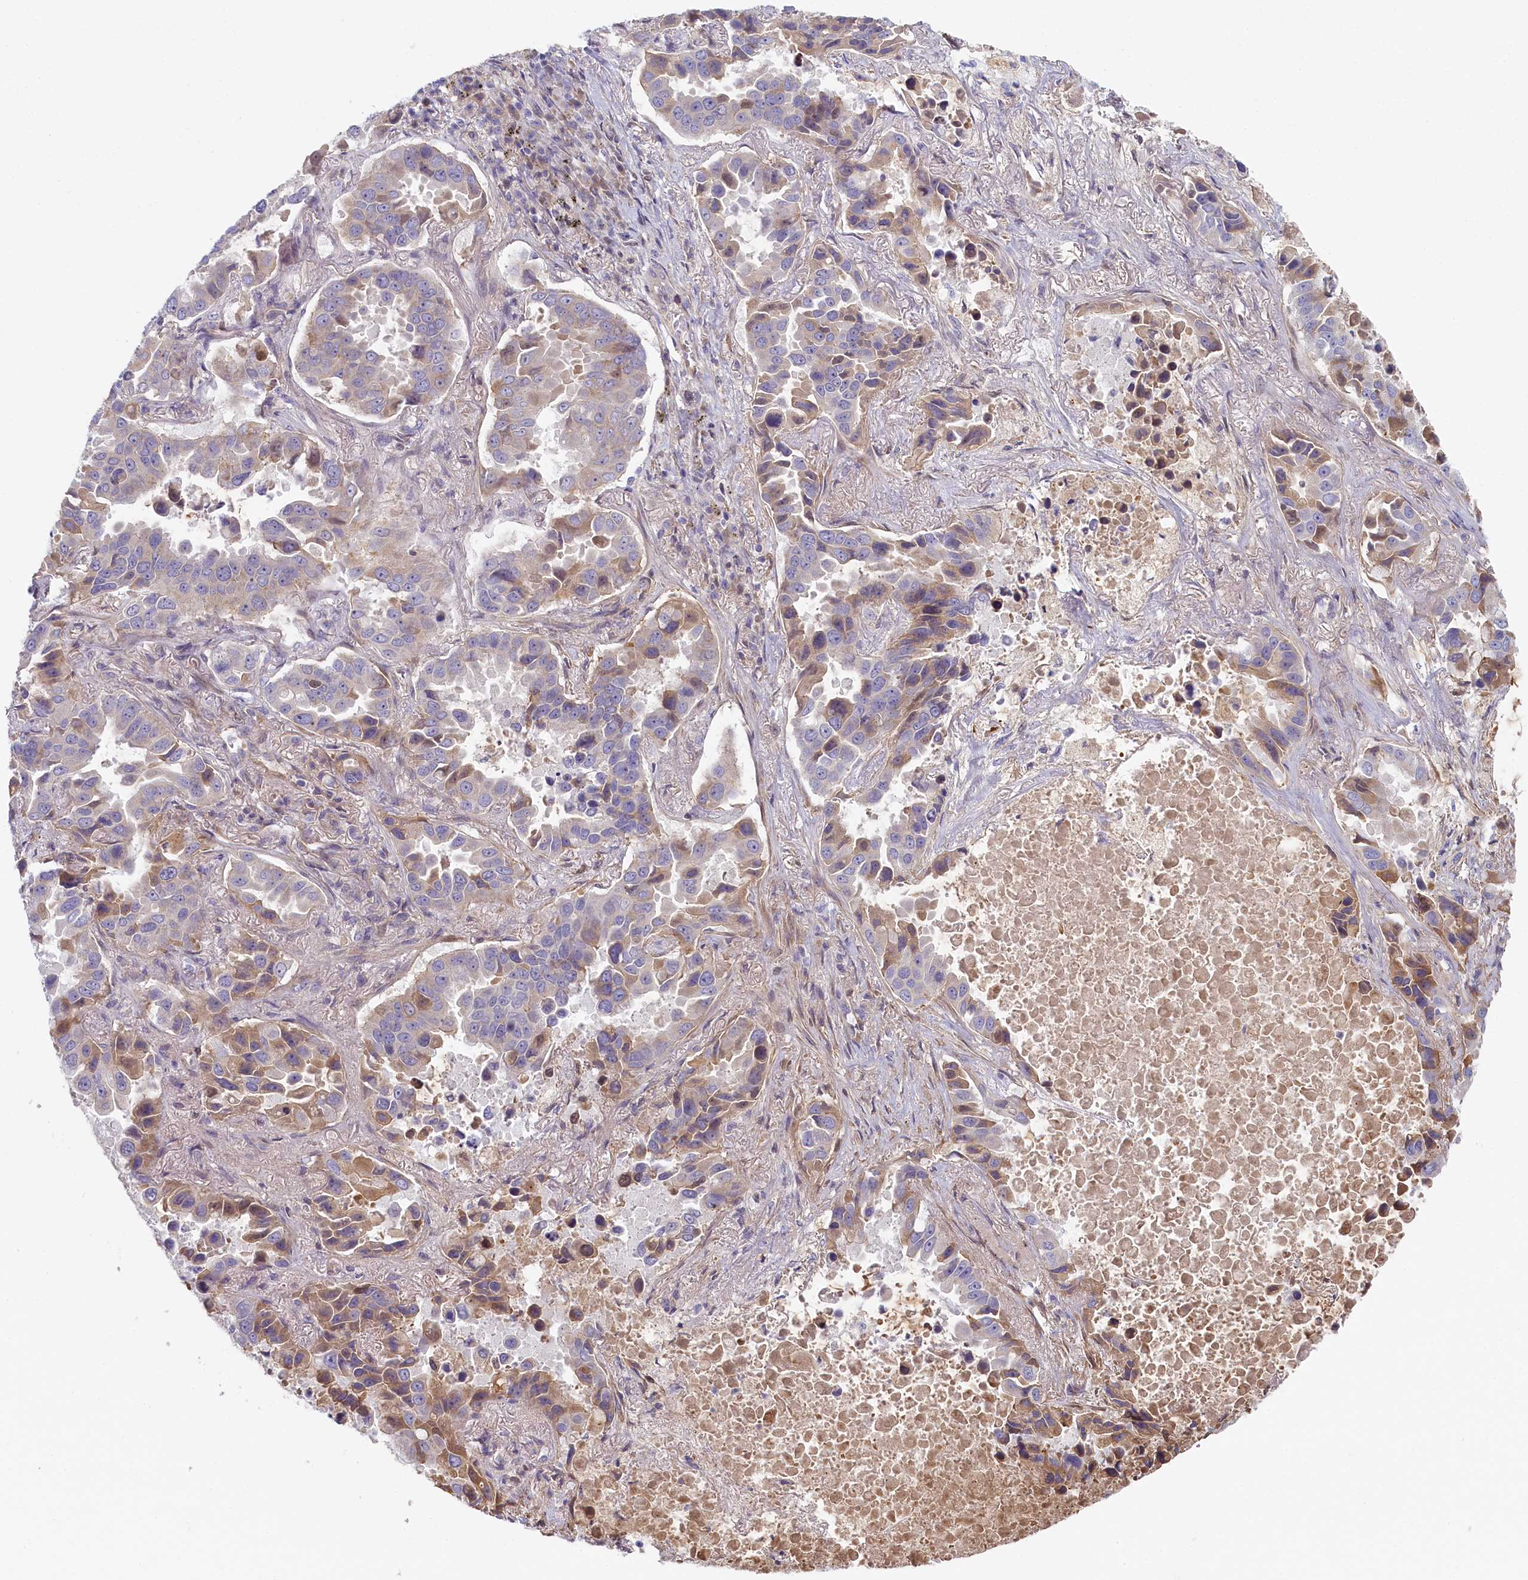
{"staining": {"intensity": "moderate", "quantity": "<25%", "location": "cytoplasmic/membranous"}, "tissue": "lung cancer", "cell_type": "Tumor cells", "image_type": "cancer", "snomed": [{"axis": "morphology", "description": "Adenocarcinoma, NOS"}, {"axis": "topography", "description": "Lung"}], "caption": "An IHC image of tumor tissue is shown. Protein staining in brown highlights moderate cytoplasmic/membranous positivity in lung adenocarcinoma within tumor cells. (IHC, brightfield microscopy, high magnification).", "gene": "STX16", "patient": {"sex": "male", "age": 64}}